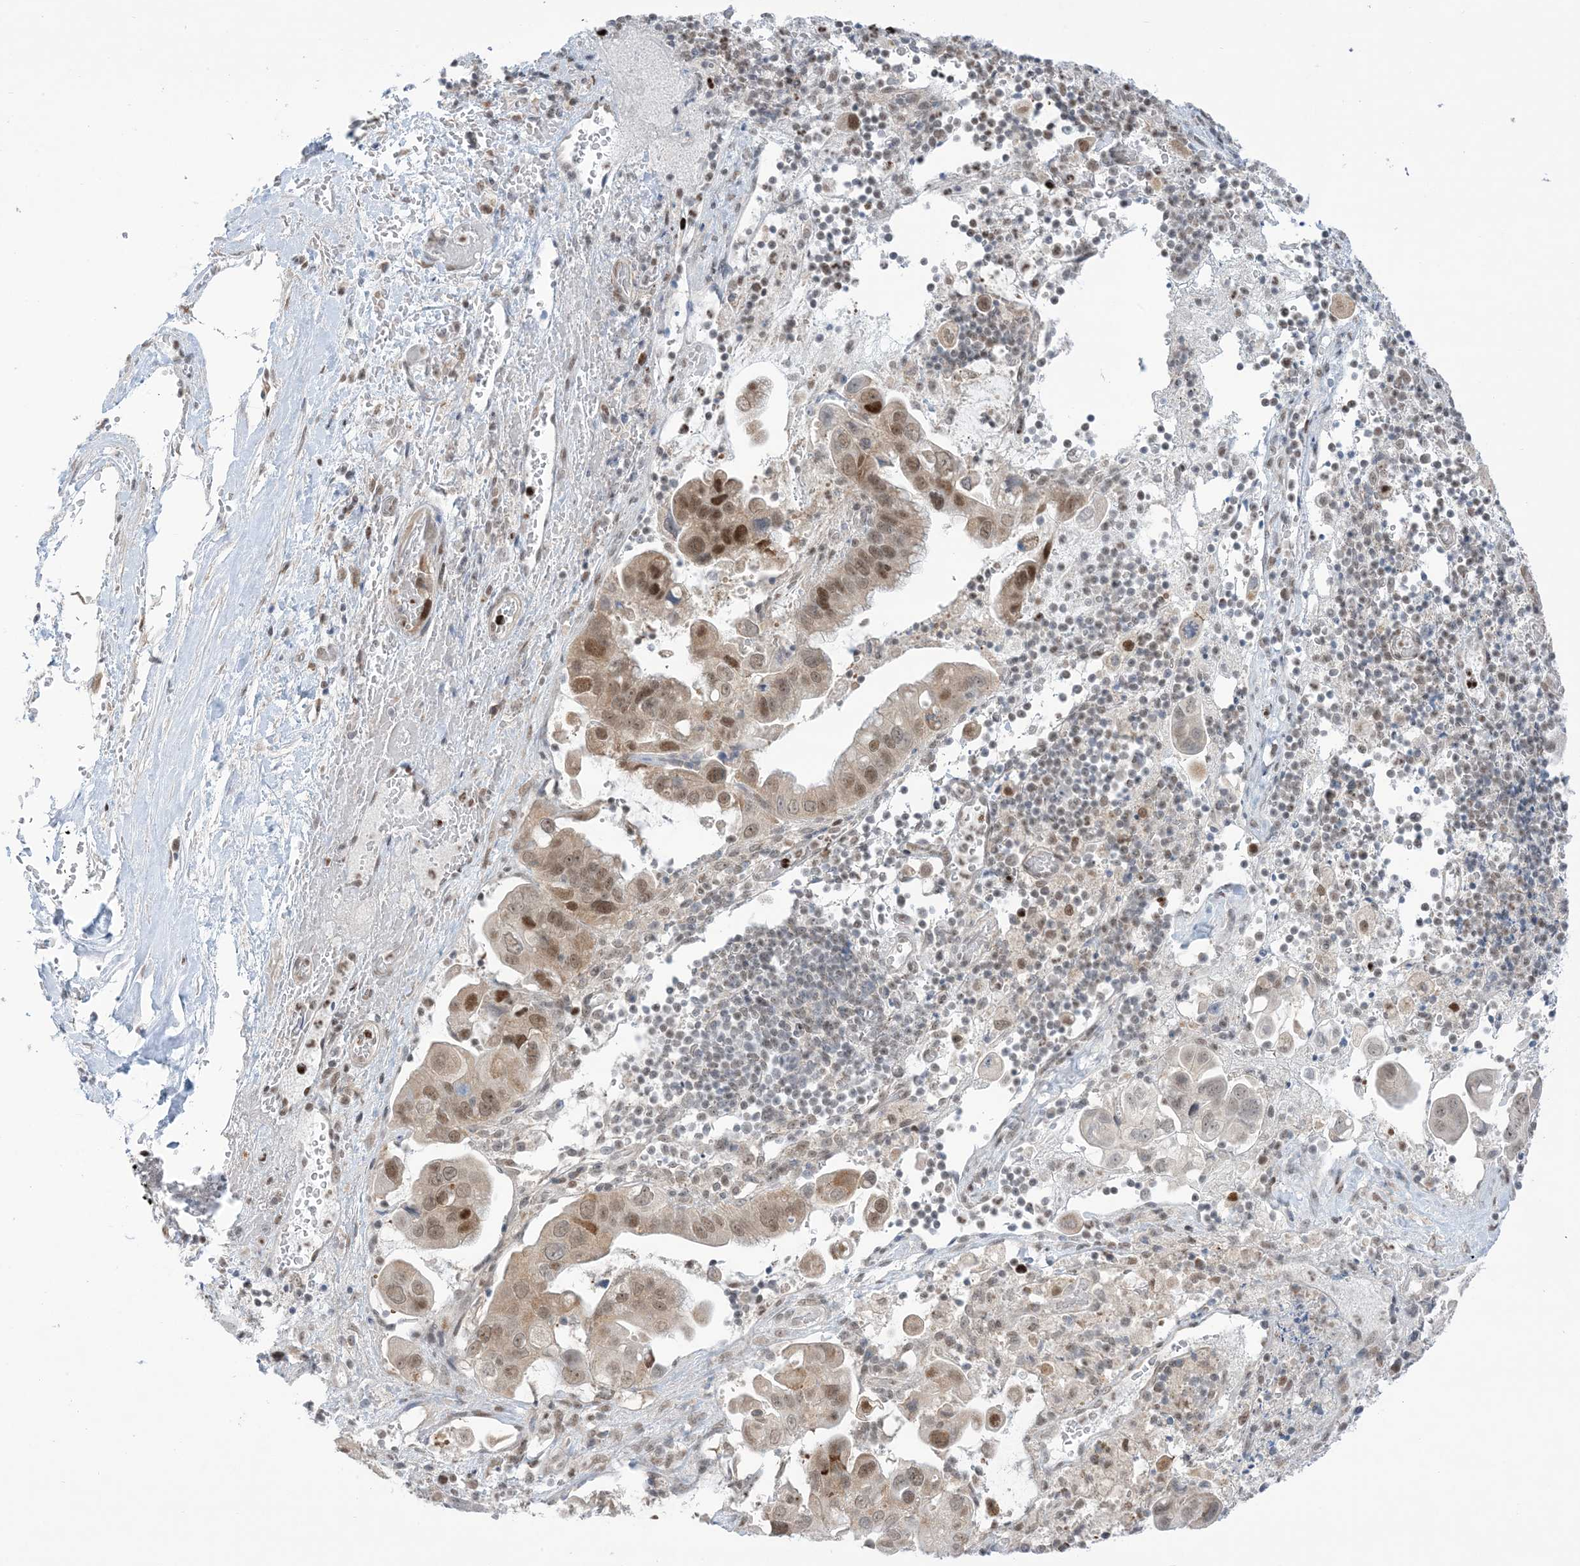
{"staining": {"intensity": "moderate", "quantity": "25%-75%", "location": "nuclear"}, "tissue": "pancreatic cancer", "cell_type": "Tumor cells", "image_type": "cancer", "snomed": [{"axis": "morphology", "description": "Inflammation, NOS"}, {"axis": "morphology", "description": "Adenocarcinoma, NOS"}, {"axis": "topography", "description": "Pancreas"}], "caption": "Pancreatic adenocarcinoma stained with a brown dye demonstrates moderate nuclear positive staining in approximately 25%-75% of tumor cells.", "gene": "TFPT", "patient": {"sex": "female", "age": 56}}